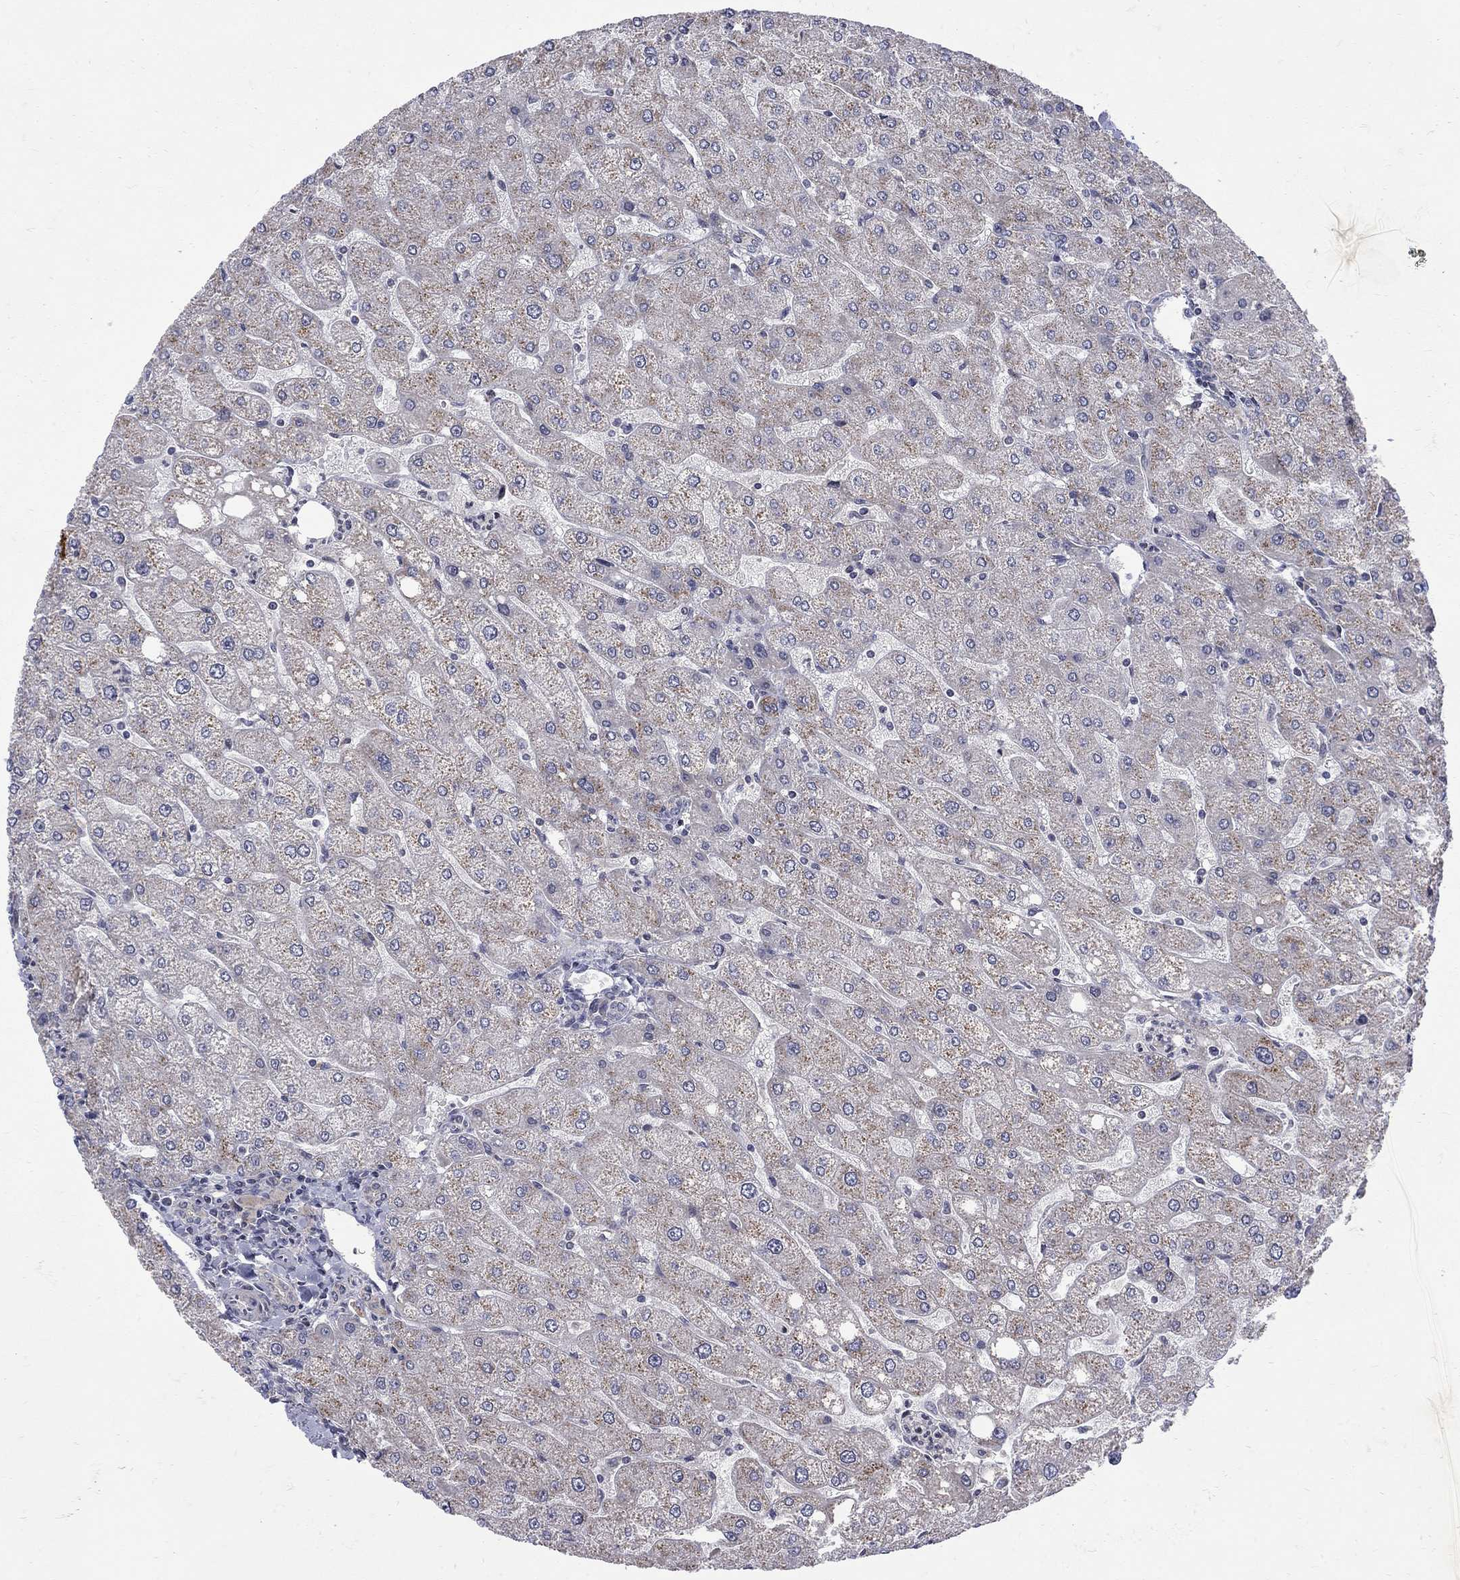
{"staining": {"intensity": "negative", "quantity": "none", "location": "none"}, "tissue": "liver", "cell_type": "Cholangiocytes", "image_type": "normal", "snomed": [{"axis": "morphology", "description": "Normal tissue, NOS"}, {"axis": "topography", "description": "Liver"}], "caption": "High power microscopy image of an IHC photomicrograph of benign liver, revealing no significant positivity in cholangiocytes.", "gene": "SH2B1", "patient": {"sex": "male", "age": 67}}